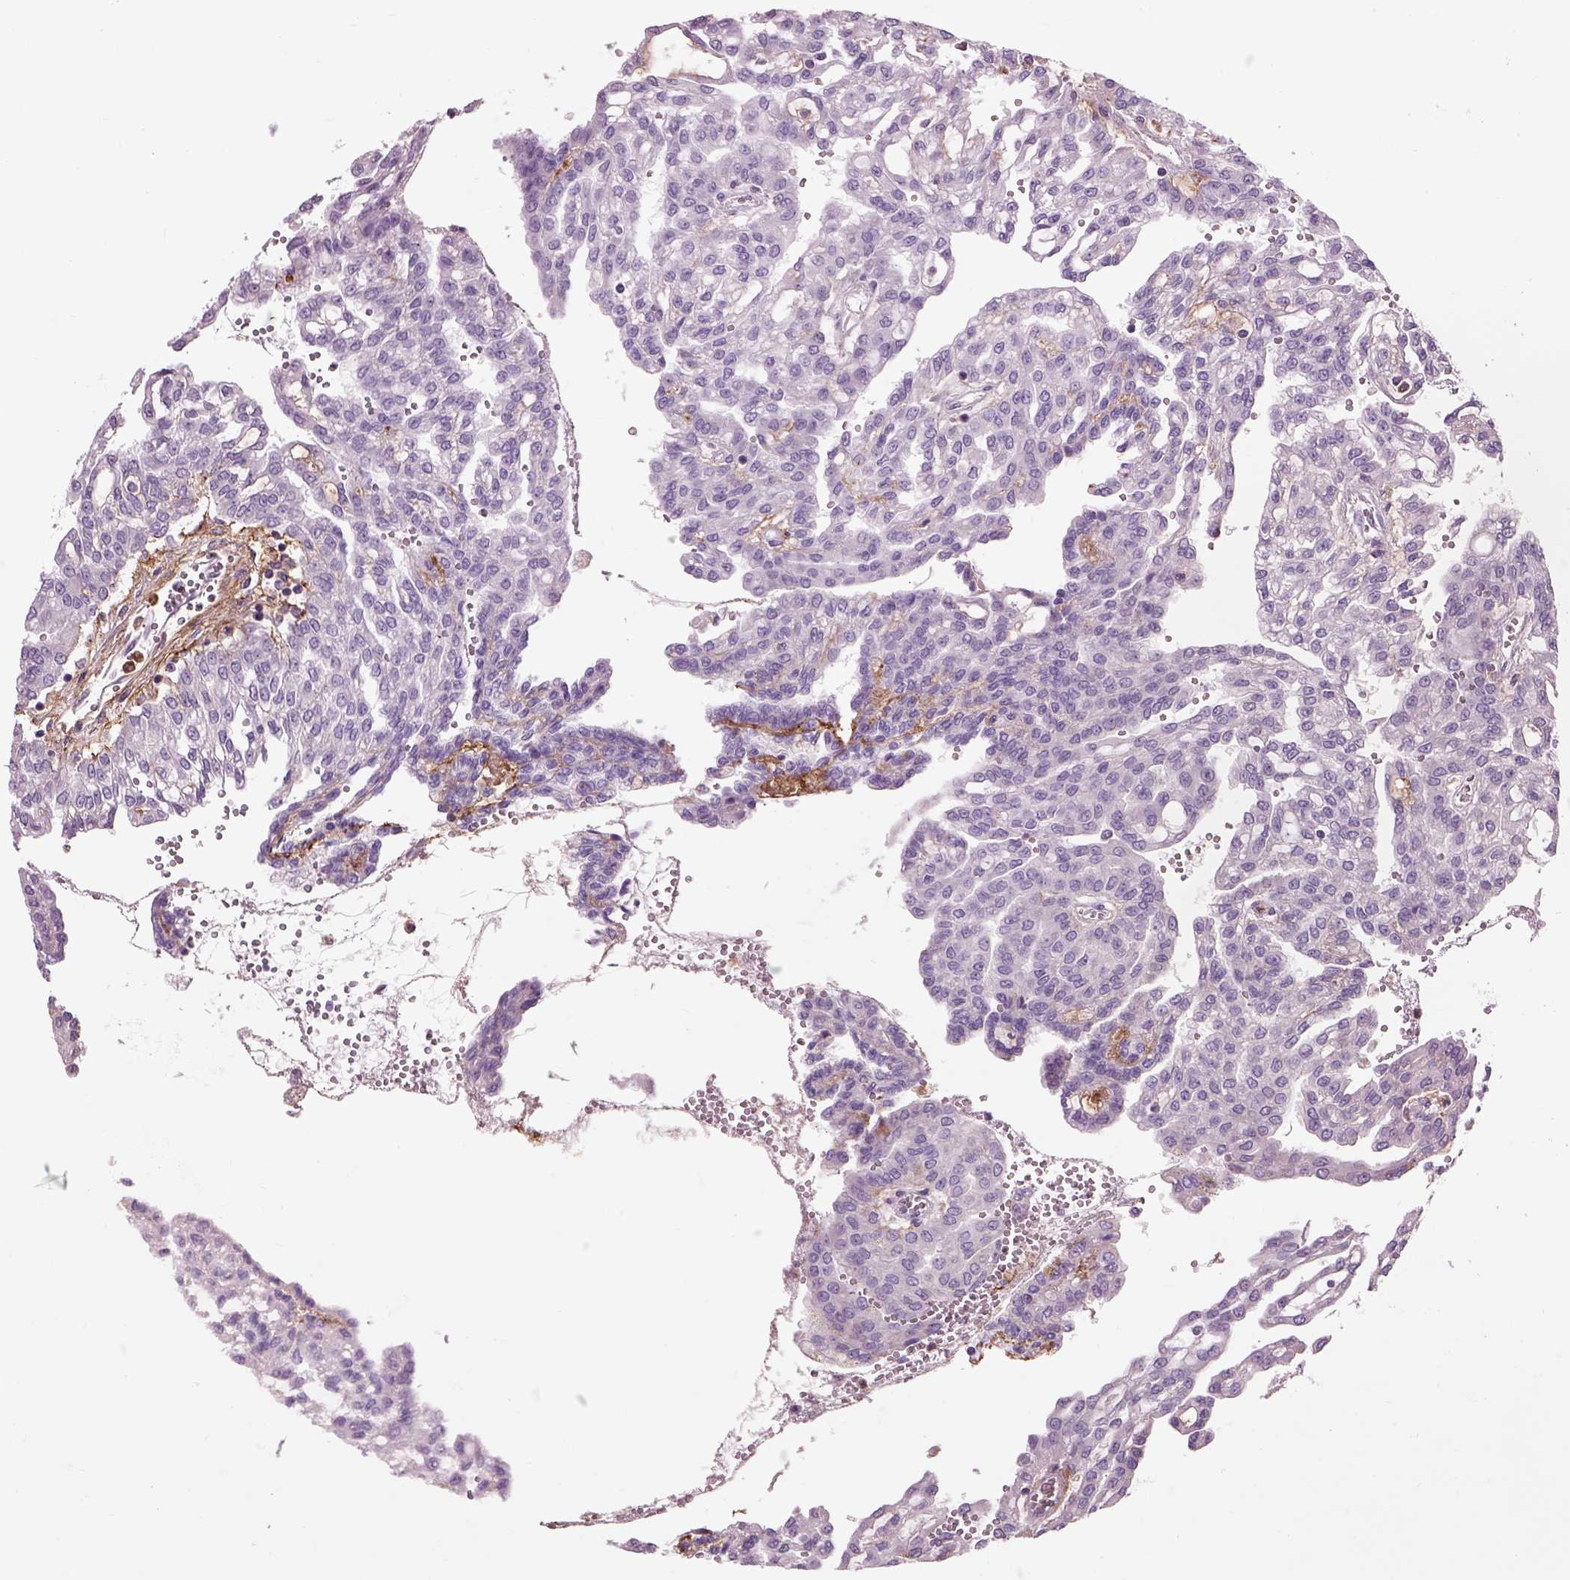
{"staining": {"intensity": "negative", "quantity": "none", "location": "none"}, "tissue": "renal cancer", "cell_type": "Tumor cells", "image_type": "cancer", "snomed": [{"axis": "morphology", "description": "Adenocarcinoma, NOS"}, {"axis": "topography", "description": "Kidney"}], "caption": "Immunohistochemical staining of human adenocarcinoma (renal) reveals no significant positivity in tumor cells.", "gene": "EMILIN2", "patient": {"sex": "male", "age": 63}}